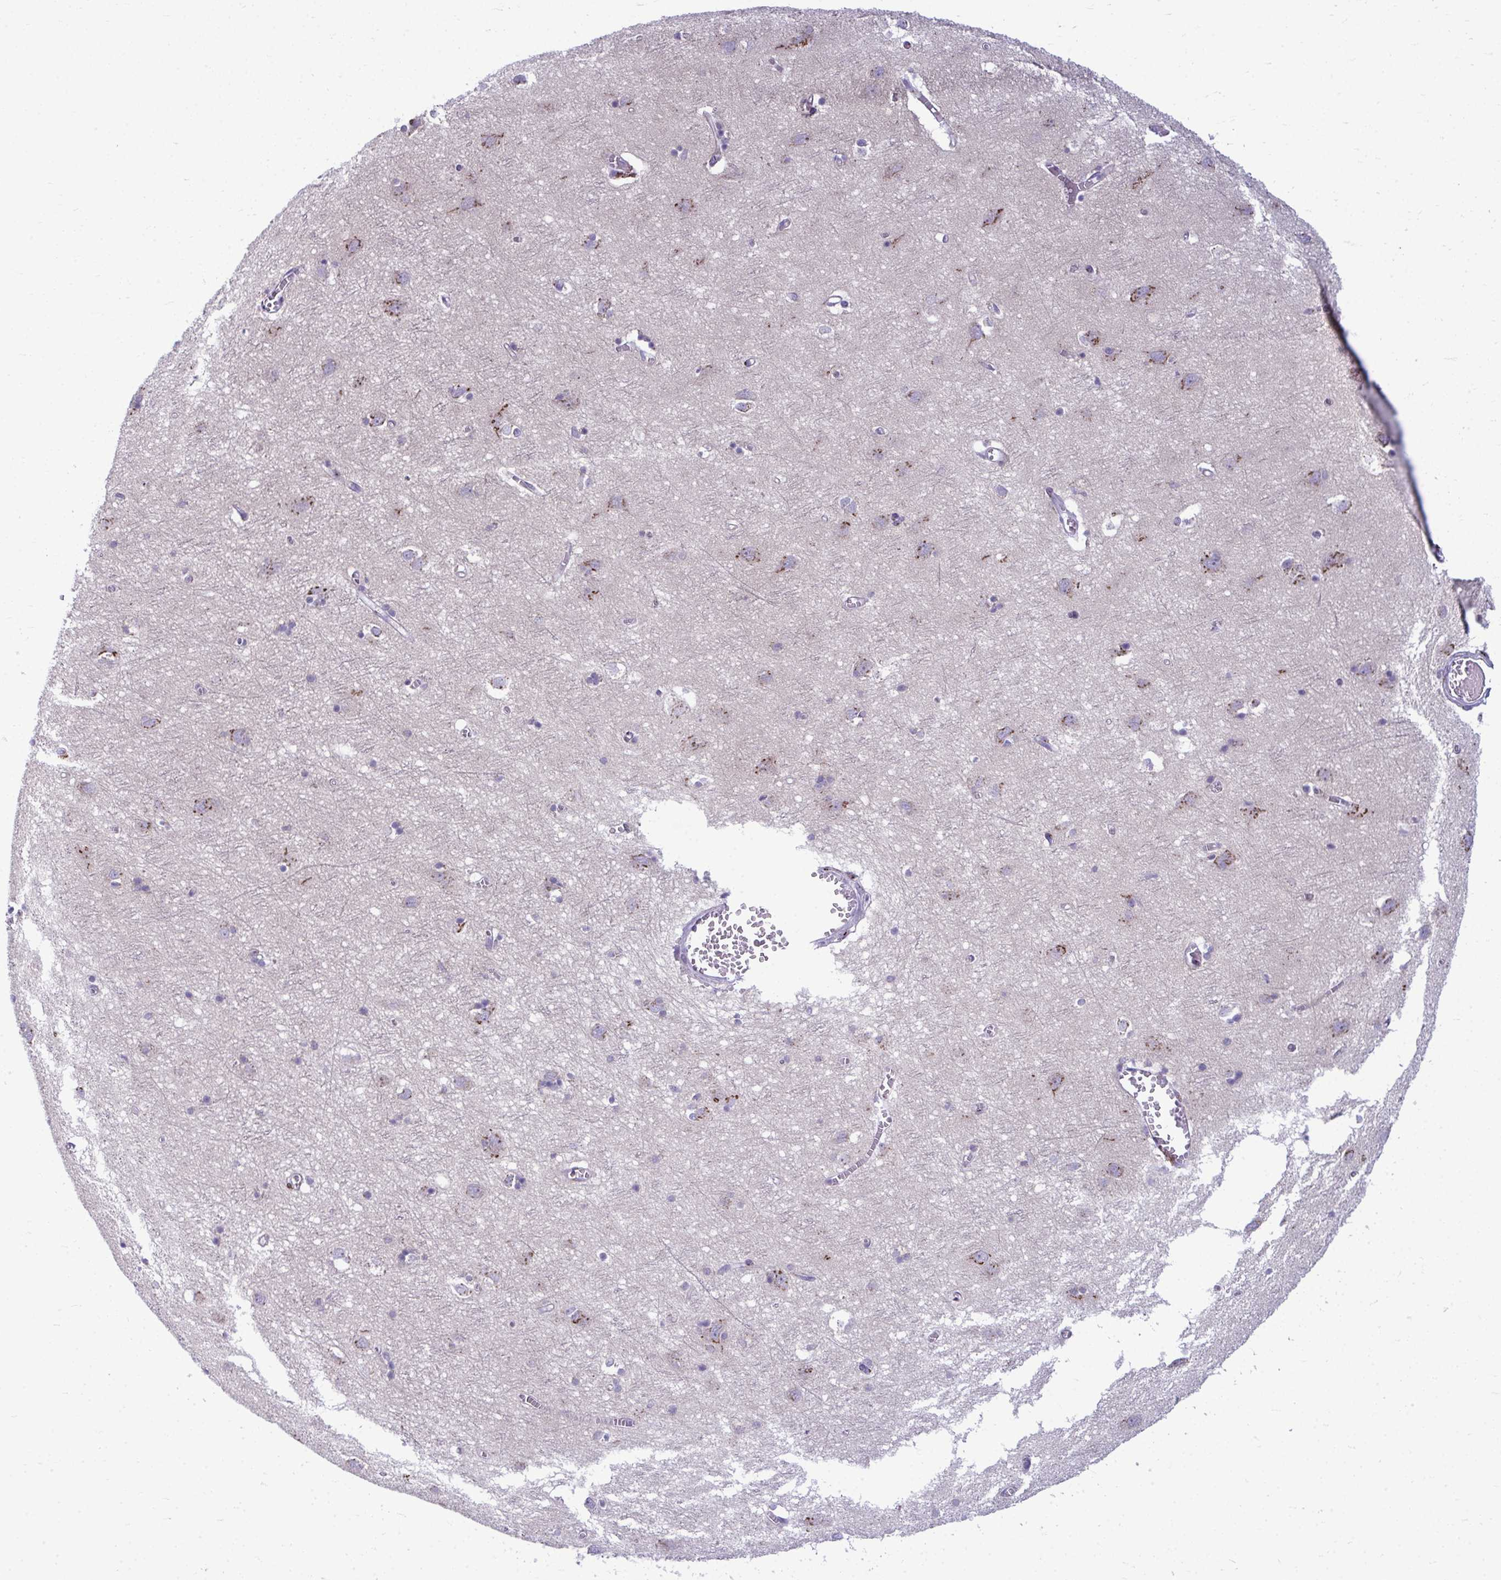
{"staining": {"intensity": "negative", "quantity": "none", "location": "none"}, "tissue": "cerebral cortex", "cell_type": "Endothelial cells", "image_type": "normal", "snomed": [{"axis": "morphology", "description": "Normal tissue, NOS"}, {"axis": "topography", "description": "Cerebral cortex"}], "caption": "A high-resolution micrograph shows immunohistochemistry staining of normal cerebral cortex, which exhibits no significant expression in endothelial cells. Nuclei are stained in blue.", "gene": "DTX4", "patient": {"sex": "male", "age": 70}}